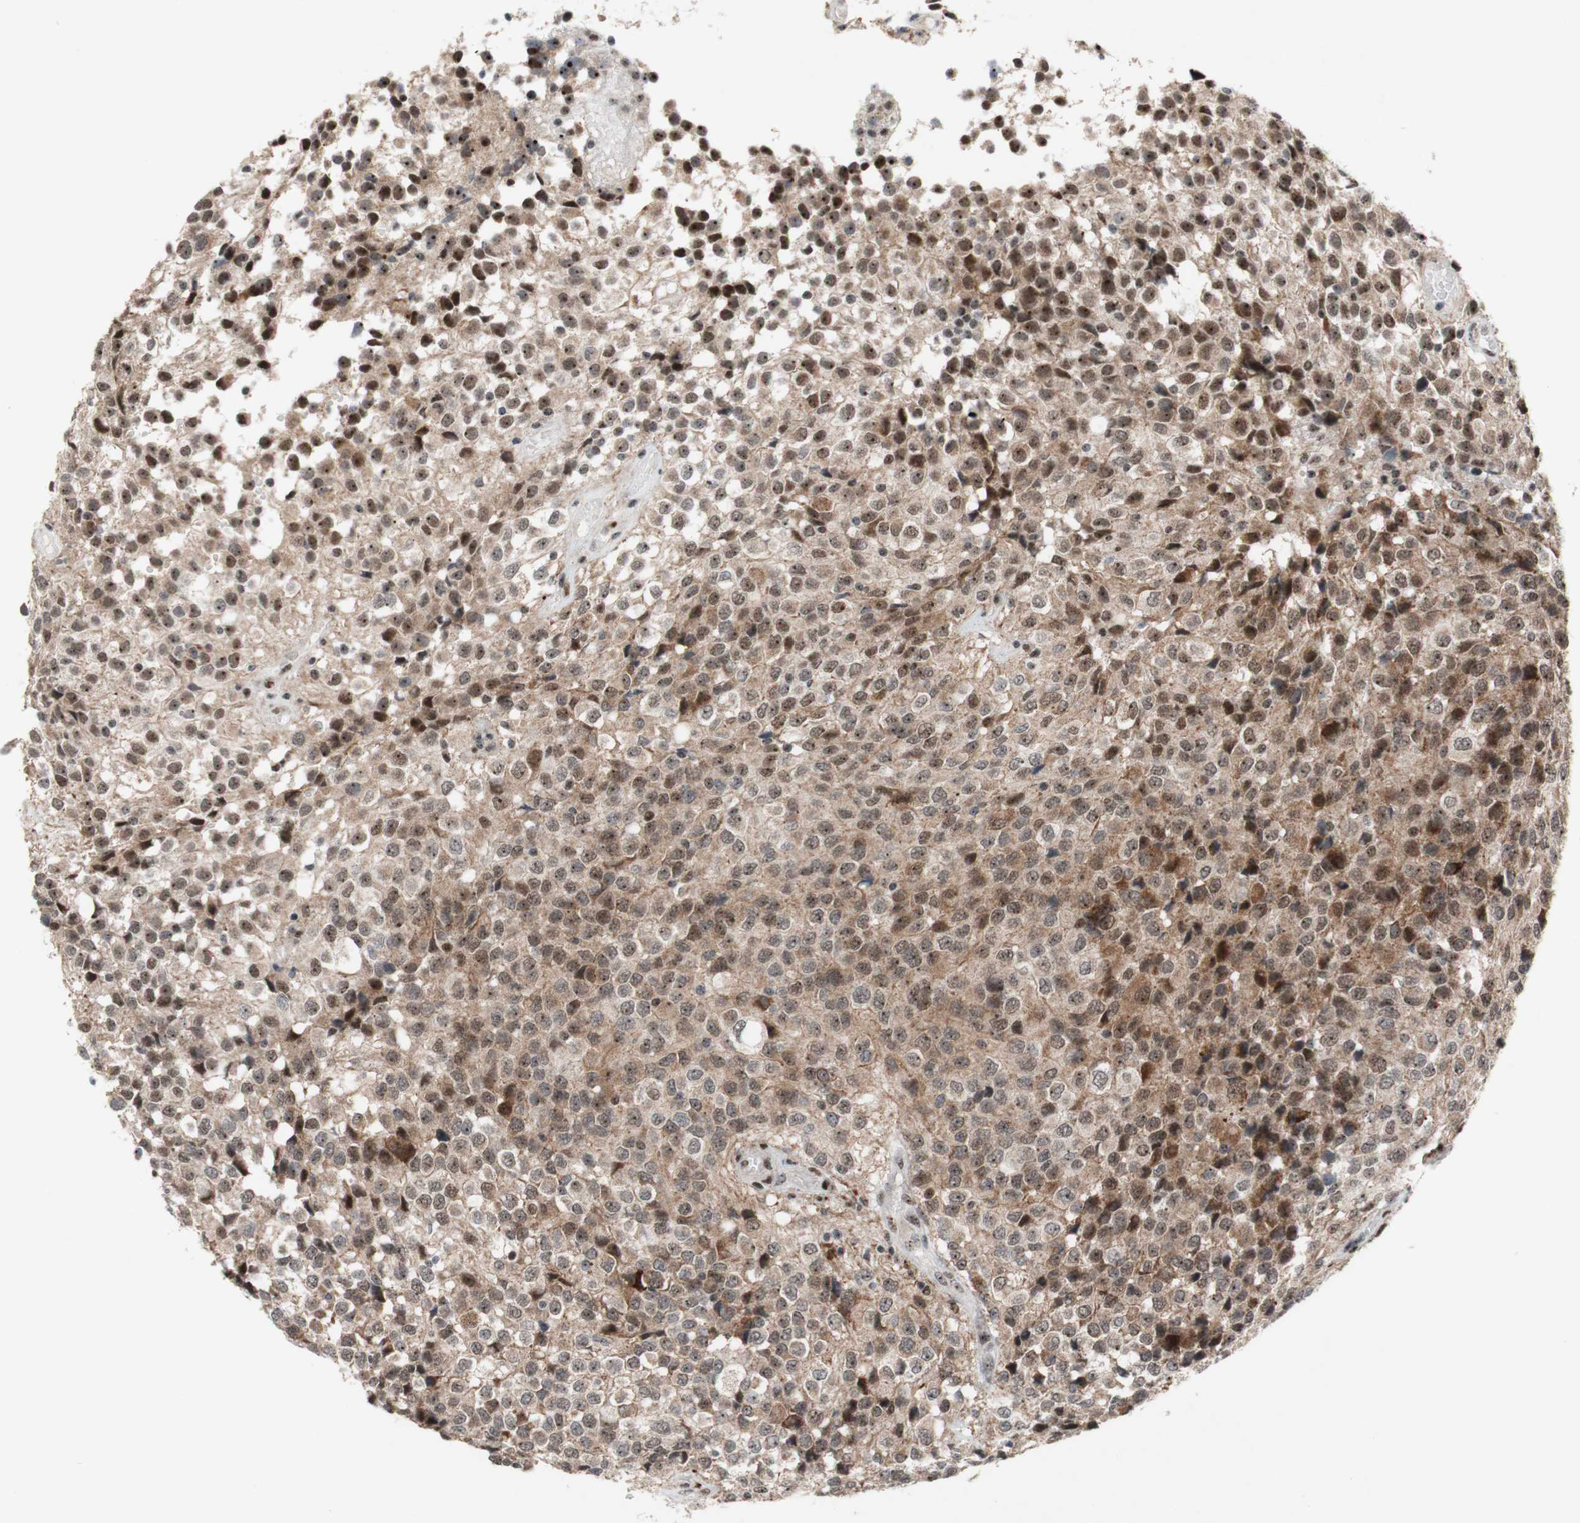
{"staining": {"intensity": "moderate", "quantity": ">75%", "location": "nuclear"}, "tissue": "glioma", "cell_type": "Tumor cells", "image_type": "cancer", "snomed": [{"axis": "morphology", "description": "Glioma, malignant, High grade"}, {"axis": "topography", "description": "Brain"}], "caption": "Malignant high-grade glioma tissue shows moderate nuclear expression in about >75% of tumor cells", "gene": "POLR1A", "patient": {"sex": "male", "age": 32}}